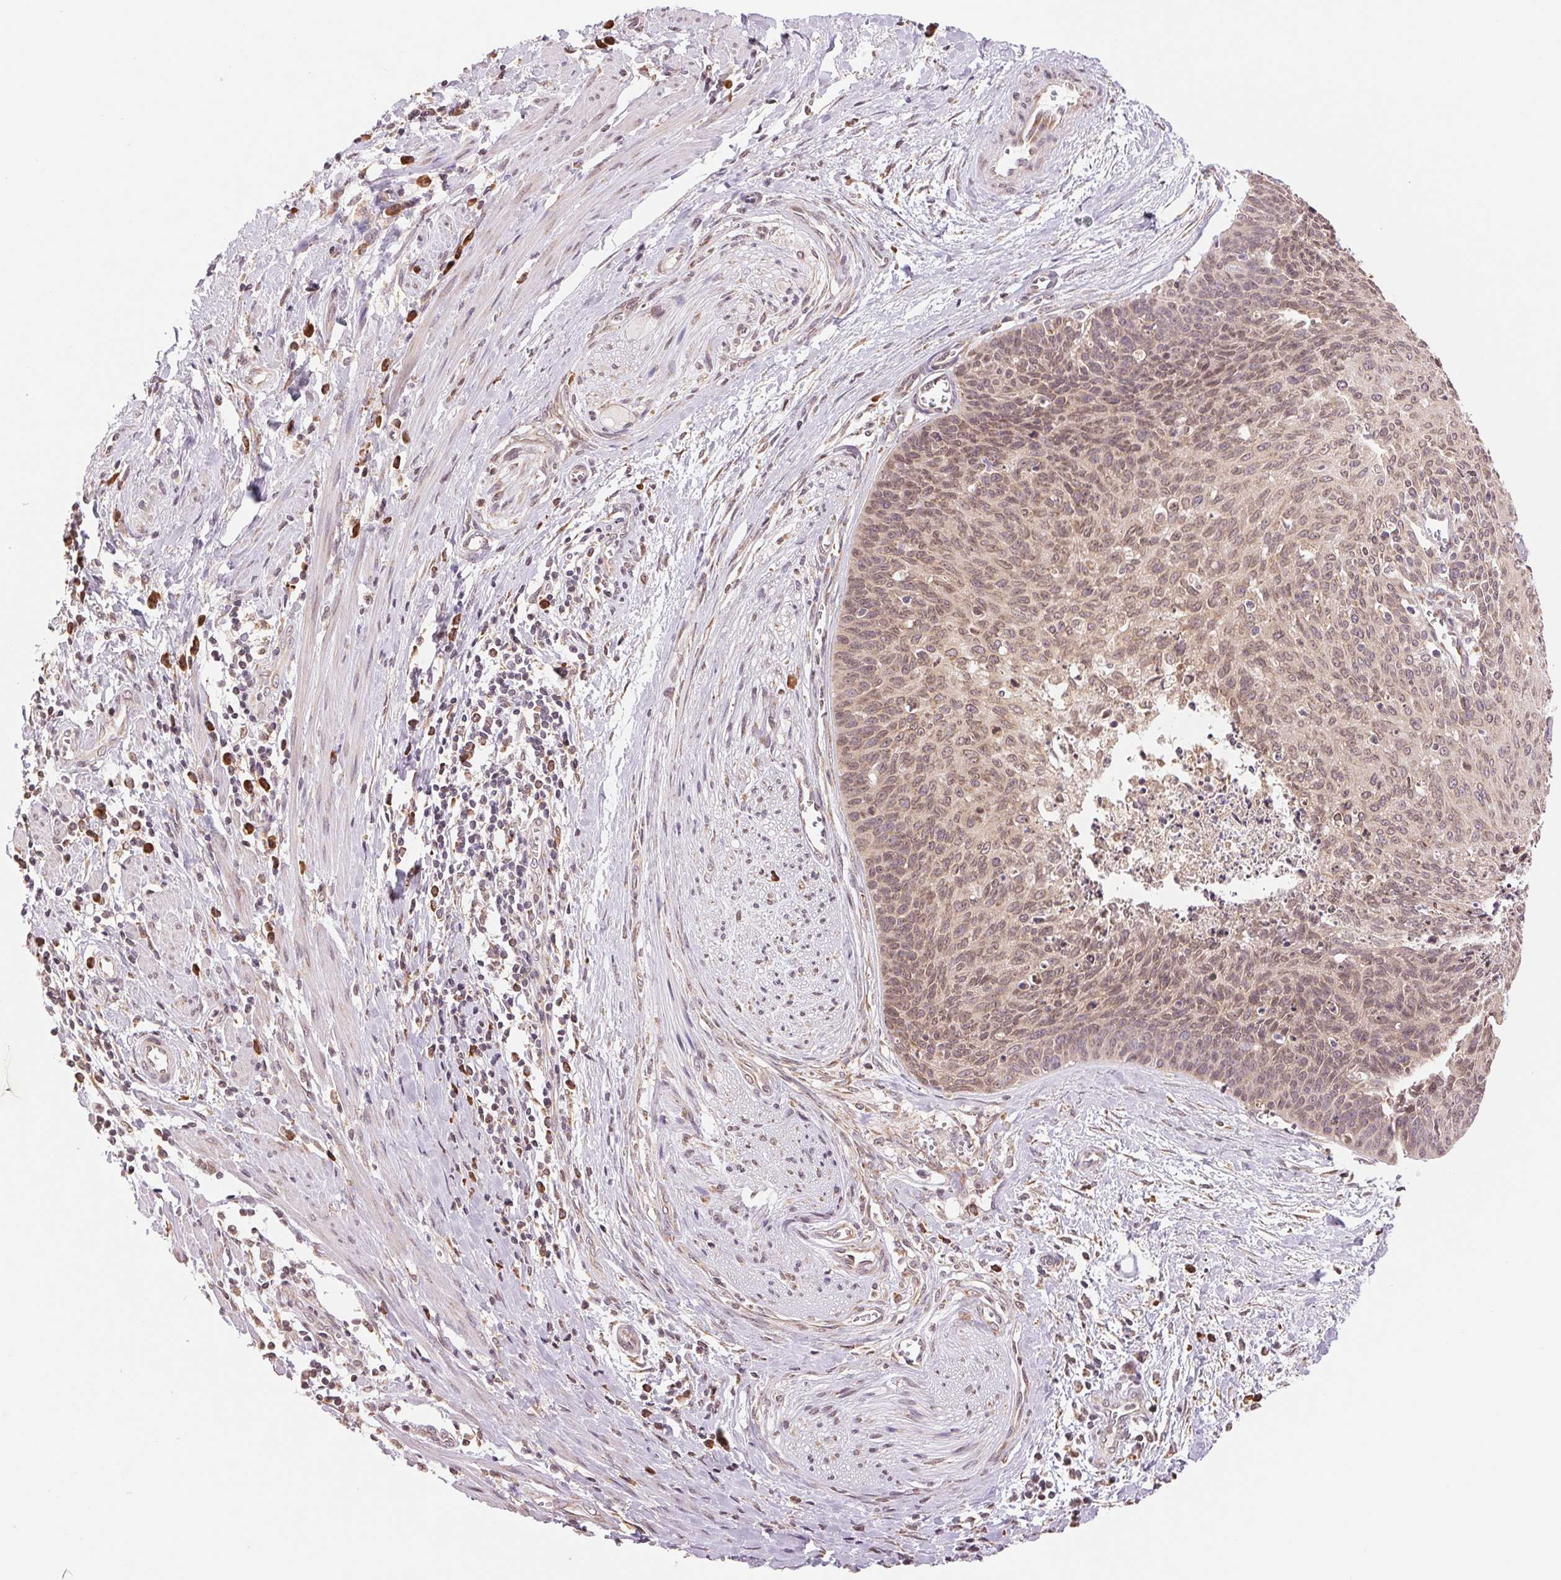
{"staining": {"intensity": "weak", "quantity": "25%-75%", "location": "cytoplasmic/membranous"}, "tissue": "cervical cancer", "cell_type": "Tumor cells", "image_type": "cancer", "snomed": [{"axis": "morphology", "description": "Squamous cell carcinoma, NOS"}, {"axis": "topography", "description": "Cervix"}], "caption": "This photomicrograph exhibits cervical cancer stained with immunohistochemistry to label a protein in brown. The cytoplasmic/membranous of tumor cells show weak positivity for the protein. Nuclei are counter-stained blue.", "gene": "RPN1", "patient": {"sex": "female", "age": 55}}